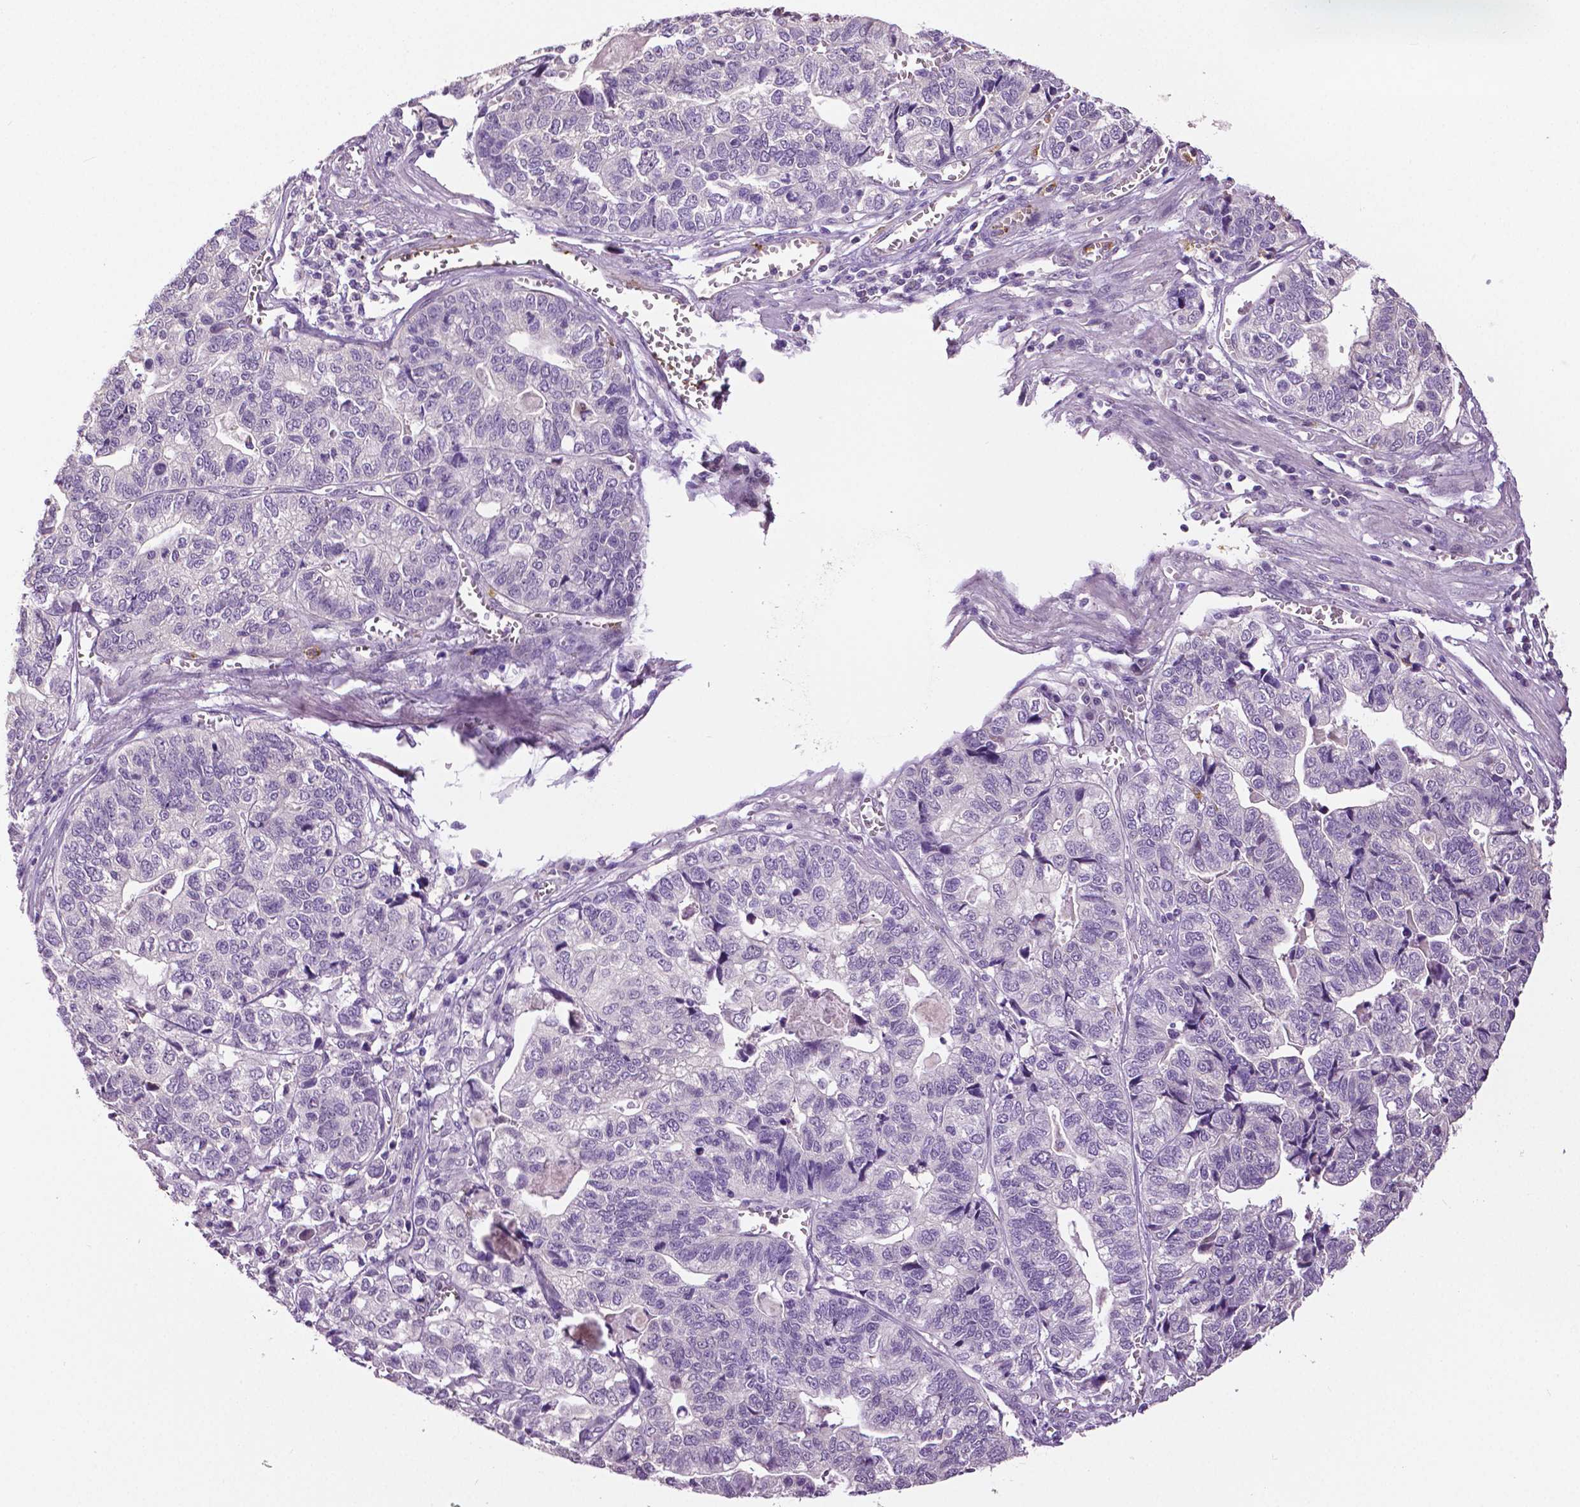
{"staining": {"intensity": "negative", "quantity": "none", "location": "none"}, "tissue": "stomach cancer", "cell_type": "Tumor cells", "image_type": "cancer", "snomed": [{"axis": "morphology", "description": "Adenocarcinoma, NOS"}, {"axis": "topography", "description": "Stomach, upper"}], "caption": "Tumor cells are negative for brown protein staining in stomach adenocarcinoma.", "gene": "PTPN5", "patient": {"sex": "female", "age": 67}}